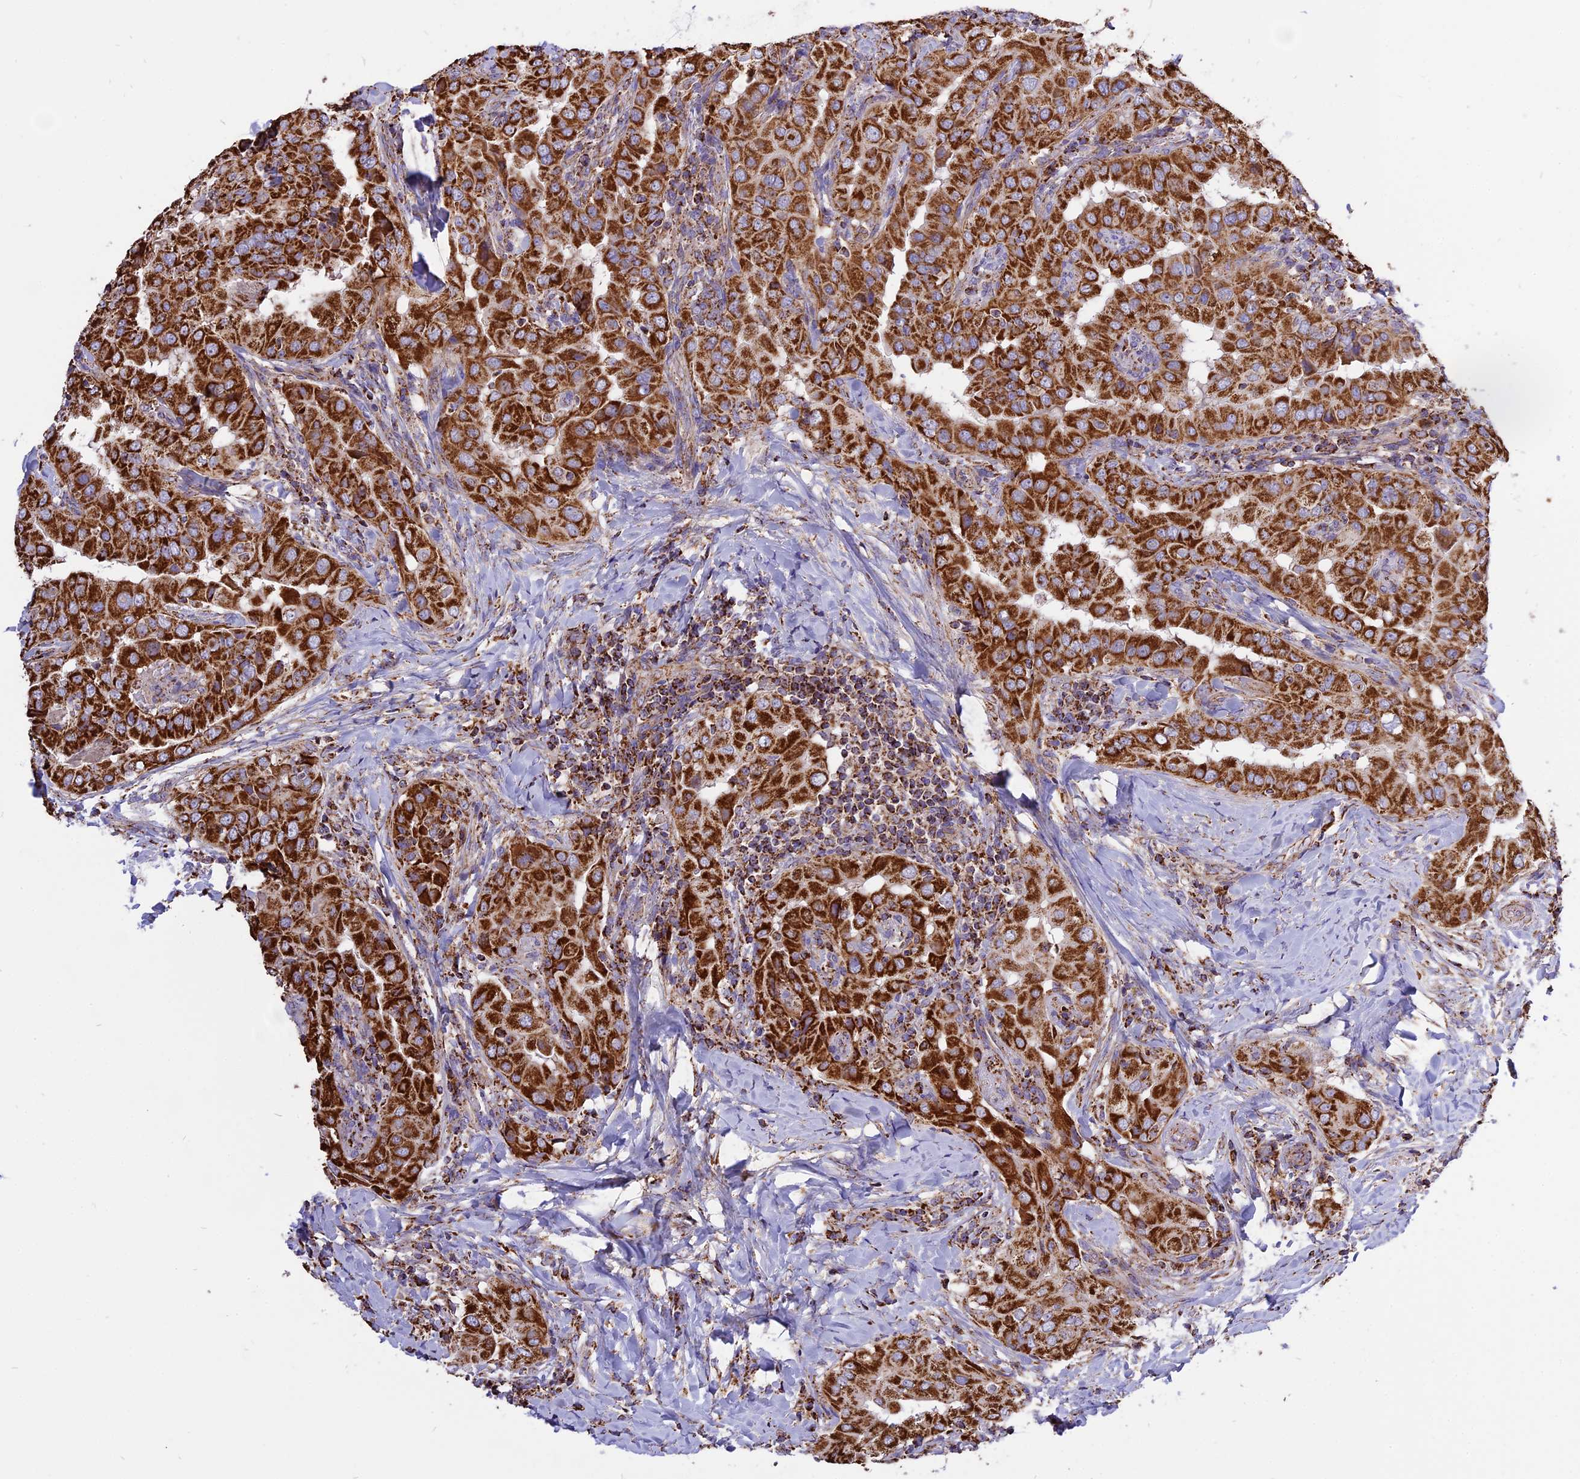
{"staining": {"intensity": "strong", "quantity": ">75%", "location": "cytoplasmic/membranous"}, "tissue": "thyroid cancer", "cell_type": "Tumor cells", "image_type": "cancer", "snomed": [{"axis": "morphology", "description": "Papillary adenocarcinoma, NOS"}, {"axis": "topography", "description": "Thyroid gland"}], "caption": "There is high levels of strong cytoplasmic/membranous positivity in tumor cells of thyroid cancer, as demonstrated by immunohistochemical staining (brown color).", "gene": "TTC4", "patient": {"sex": "male", "age": 33}}